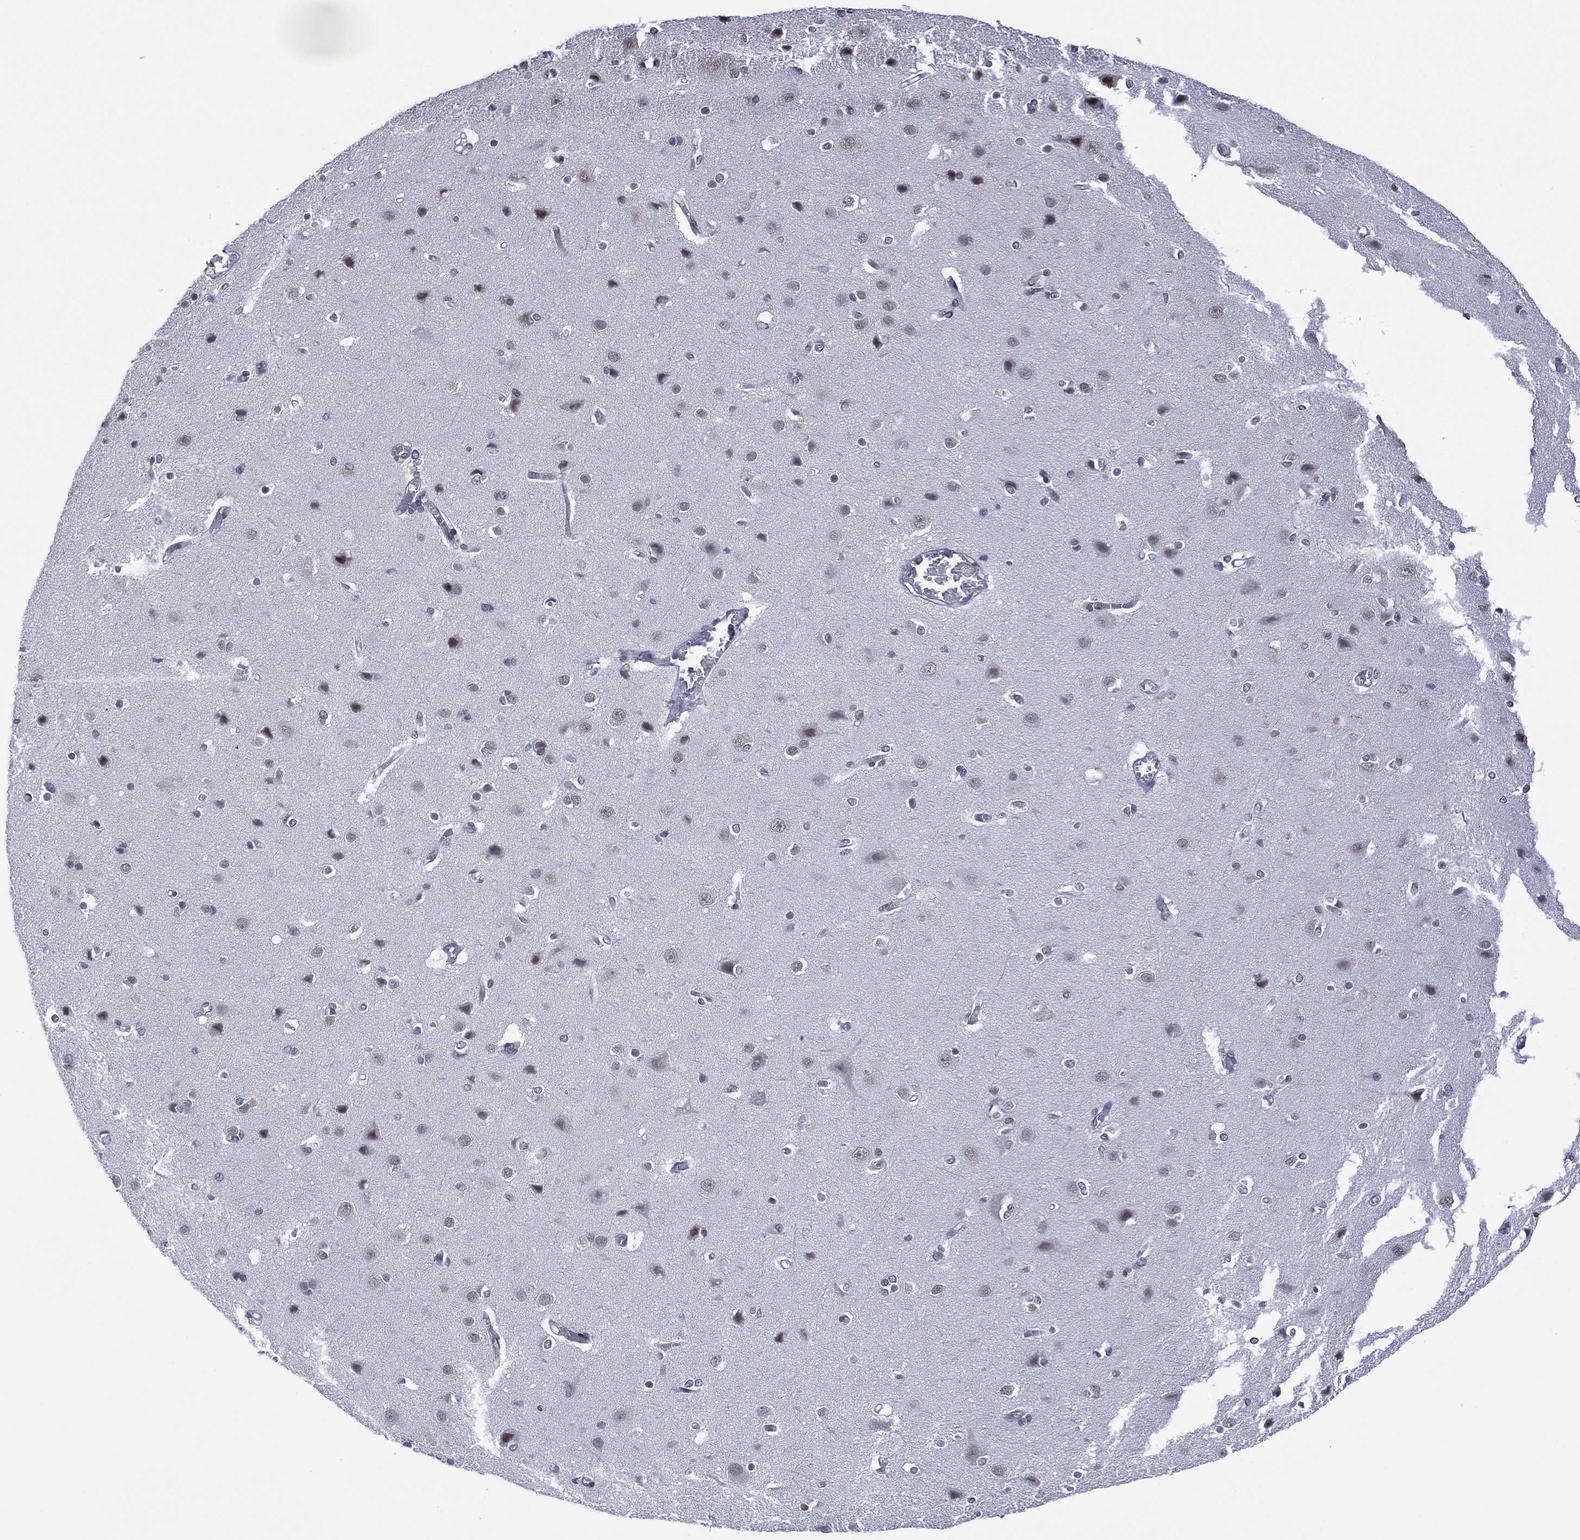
{"staining": {"intensity": "negative", "quantity": "none", "location": "none"}, "tissue": "cerebral cortex", "cell_type": "Endothelial cells", "image_type": "normal", "snomed": [{"axis": "morphology", "description": "Normal tissue, NOS"}, {"axis": "topography", "description": "Cerebral cortex"}], "caption": "High magnification brightfield microscopy of unremarkable cerebral cortex stained with DAB (3,3'-diaminobenzidine) (brown) and counterstained with hematoxylin (blue): endothelial cells show no significant expression. (Brightfield microscopy of DAB immunohistochemistry at high magnification).", "gene": "DPP4", "patient": {"sex": "male", "age": 37}}